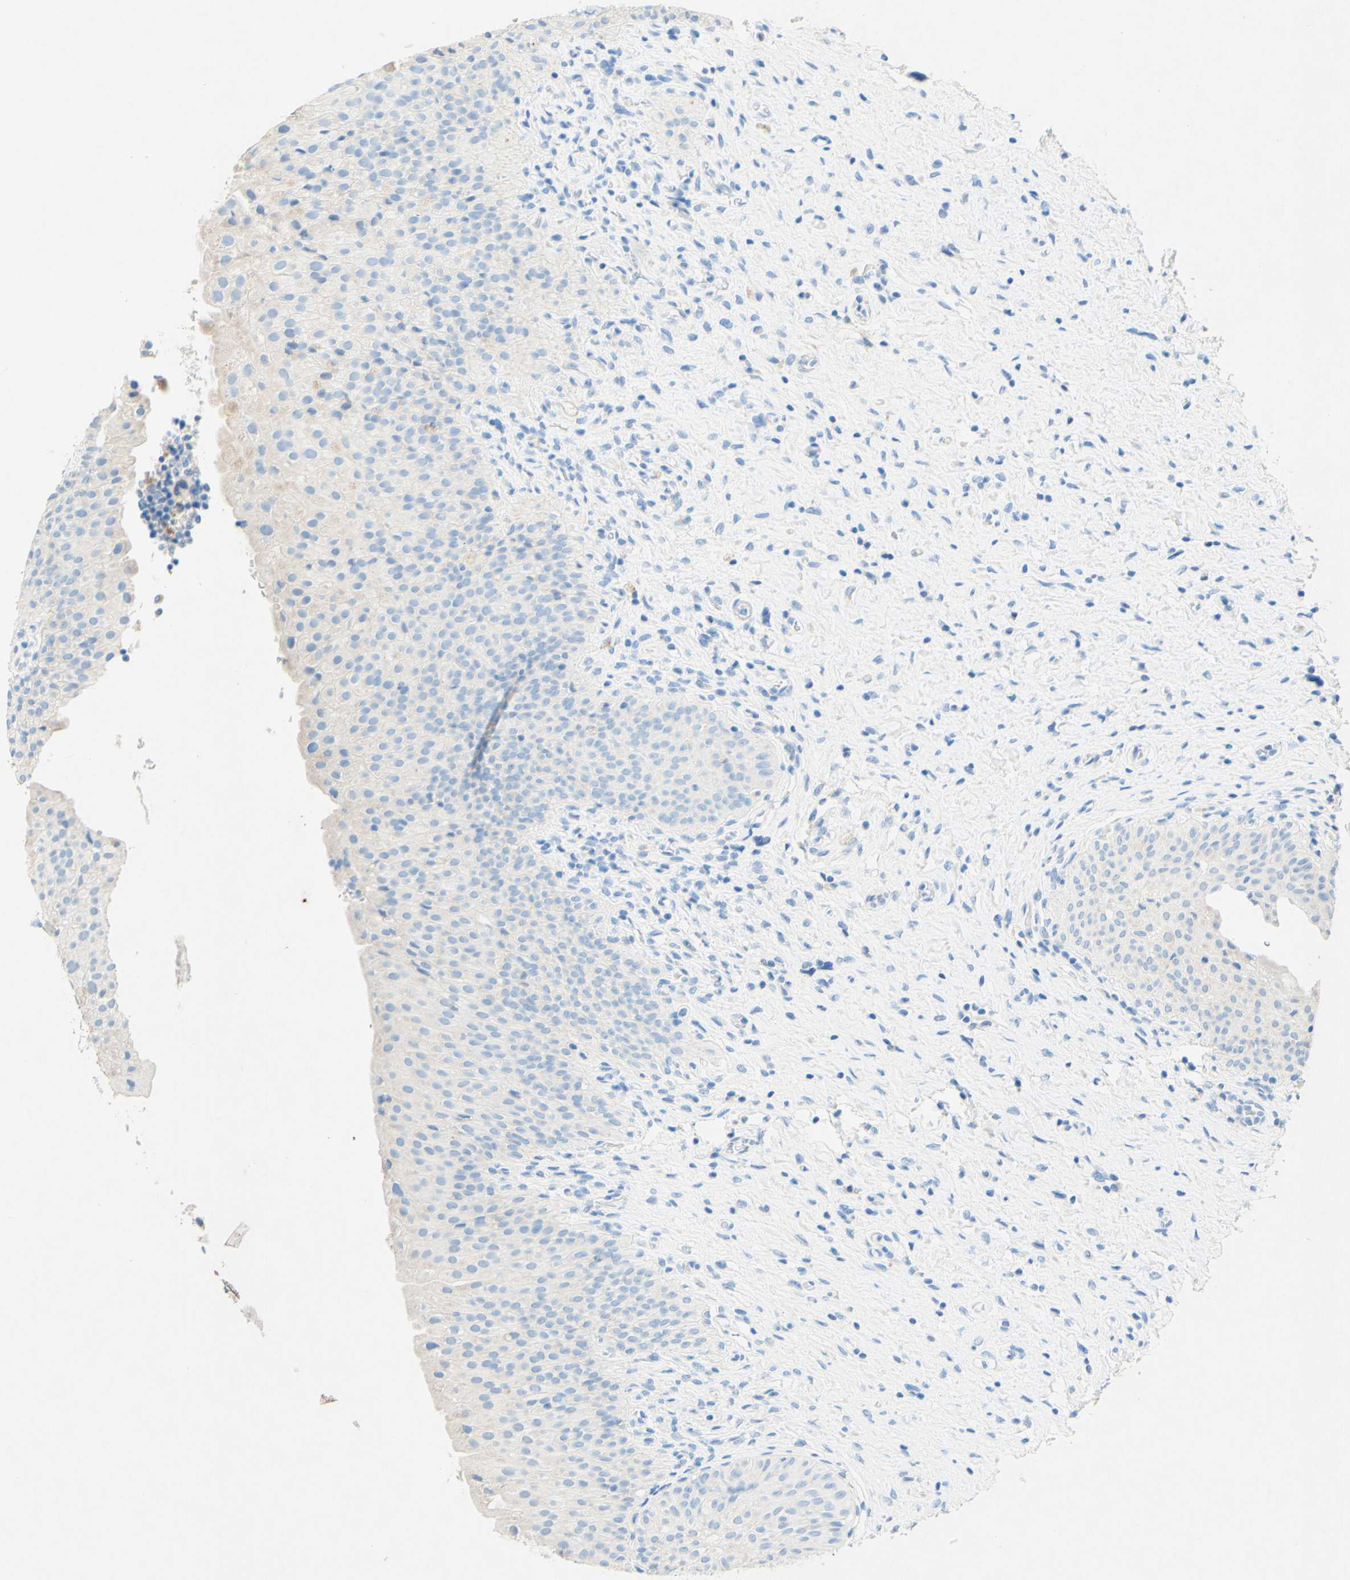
{"staining": {"intensity": "negative", "quantity": "none", "location": "none"}, "tissue": "urinary bladder", "cell_type": "Urothelial cells", "image_type": "normal", "snomed": [{"axis": "morphology", "description": "Normal tissue, NOS"}, {"axis": "morphology", "description": "Dysplasia, NOS"}, {"axis": "topography", "description": "Urinary bladder"}], "caption": "The photomicrograph shows no significant positivity in urothelial cells of urinary bladder. (DAB (3,3'-diaminobenzidine) IHC, high magnification).", "gene": "SLC46A1", "patient": {"sex": "male", "age": 35}}